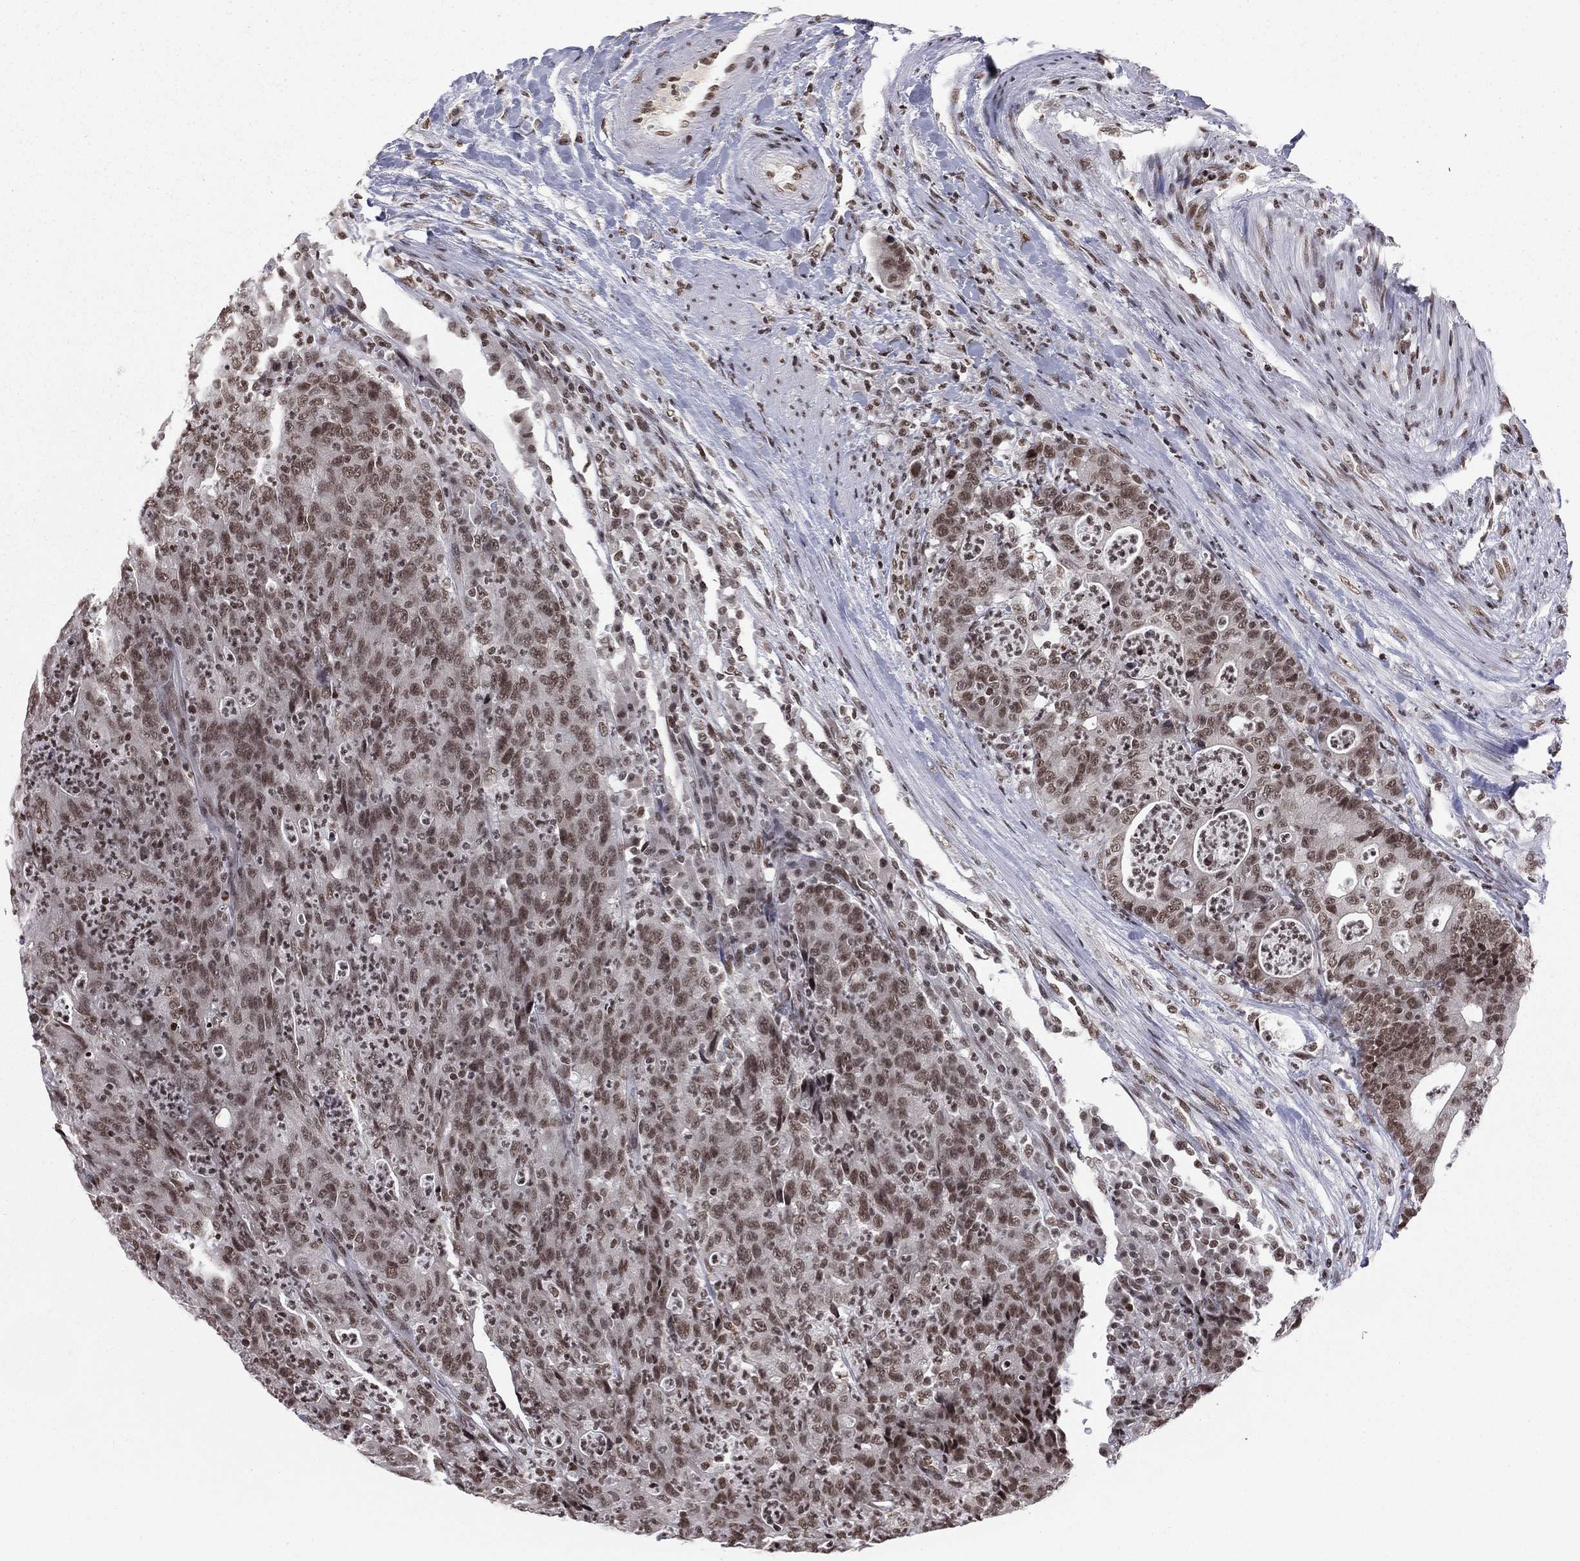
{"staining": {"intensity": "moderate", "quantity": ">75%", "location": "nuclear"}, "tissue": "colorectal cancer", "cell_type": "Tumor cells", "image_type": "cancer", "snomed": [{"axis": "morphology", "description": "Adenocarcinoma, NOS"}, {"axis": "topography", "description": "Colon"}], "caption": "The micrograph reveals a brown stain indicating the presence of a protein in the nuclear of tumor cells in colorectal cancer (adenocarcinoma).", "gene": "RFX7", "patient": {"sex": "male", "age": 70}}